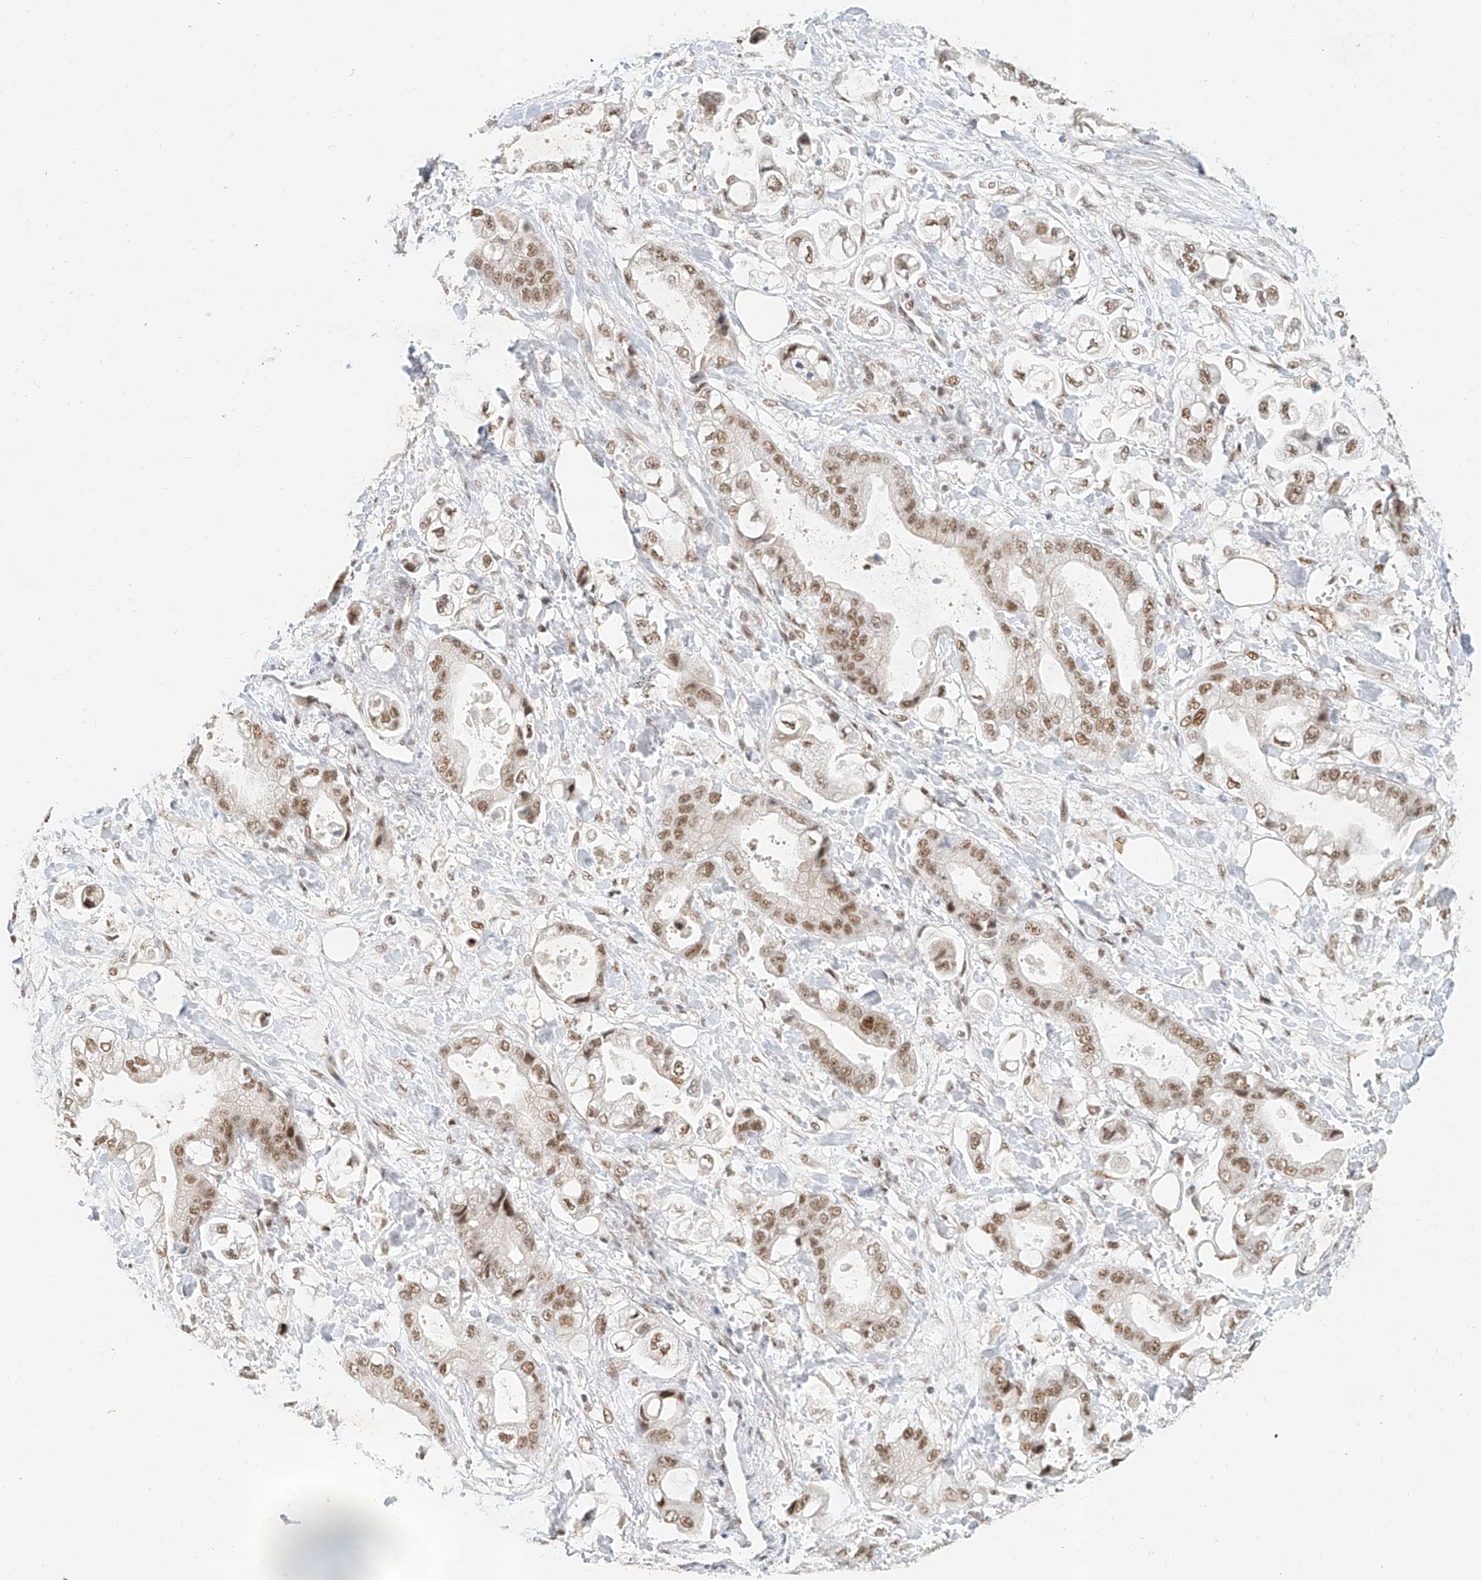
{"staining": {"intensity": "moderate", "quantity": ">75%", "location": "nuclear"}, "tissue": "stomach cancer", "cell_type": "Tumor cells", "image_type": "cancer", "snomed": [{"axis": "morphology", "description": "Adenocarcinoma, NOS"}, {"axis": "topography", "description": "Stomach"}], "caption": "IHC (DAB) staining of human adenocarcinoma (stomach) demonstrates moderate nuclear protein staining in about >75% of tumor cells.", "gene": "CXorf58", "patient": {"sex": "male", "age": 62}}